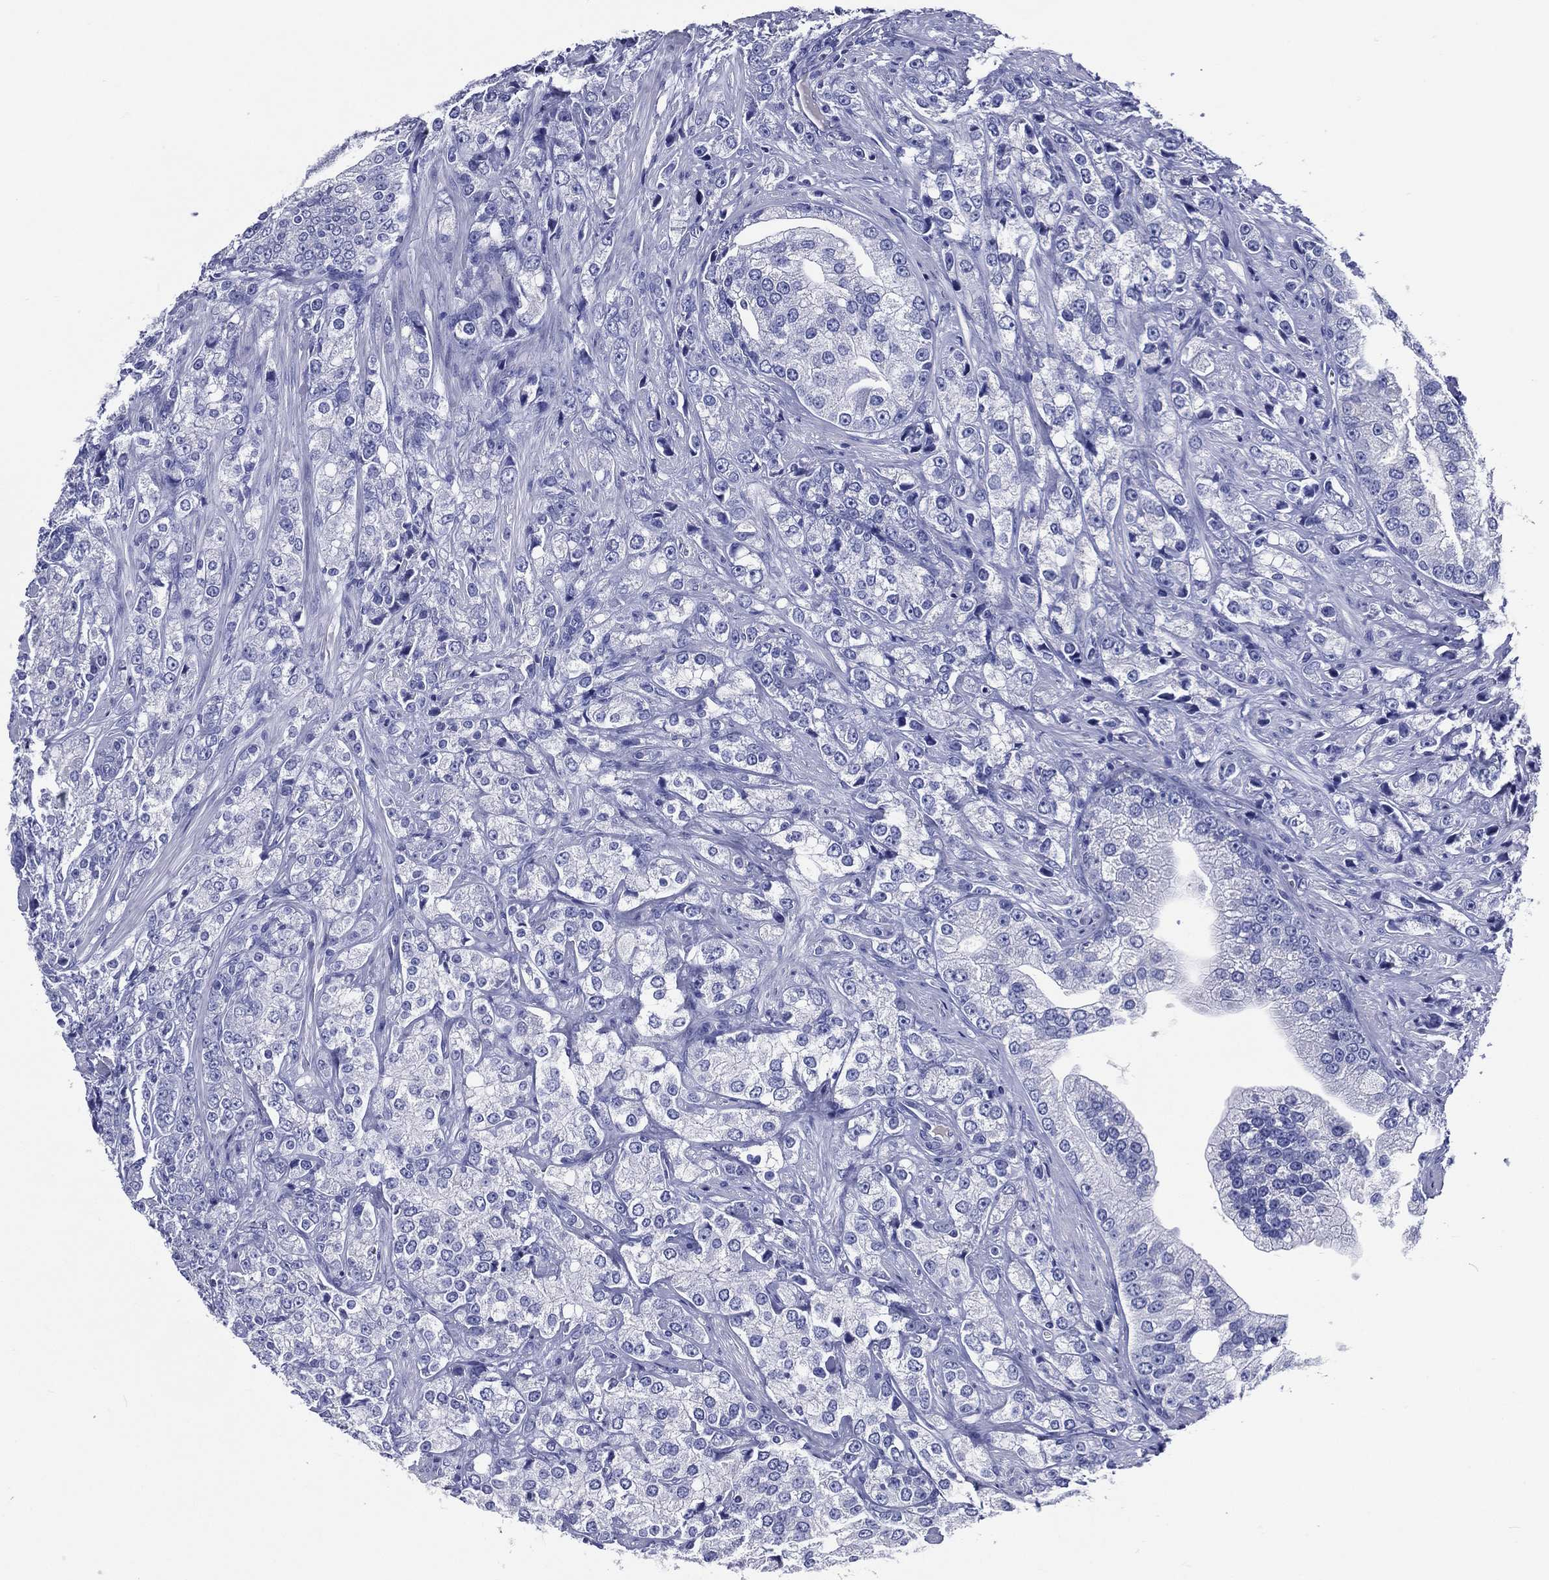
{"staining": {"intensity": "negative", "quantity": "none", "location": "none"}, "tissue": "prostate cancer", "cell_type": "Tumor cells", "image_type": "cancer", "snomed": [{"axis": "morphology", "description": "Adenocarcinoma, NOS"}, {"axis": "topography", "description": "Prostate and seminal vesicle, NOS"}, {"axis": "topography", "description": "Prostate"}], "caption": "High magnification brightfield microscopy of prostate adenocarcinoma stained with DAB (3,3'-diaminobenzidine) (brown) and counterstained with hematoxylin (blue): tumor cells show no significant expression. The staining is performed using DAB (3,3'-diaminobenzidine) brown chromogen with nuclei counter-stained in using hematoxylin.", "gene": "ACE2", "patient": {"sex": "male", "age": 68}}